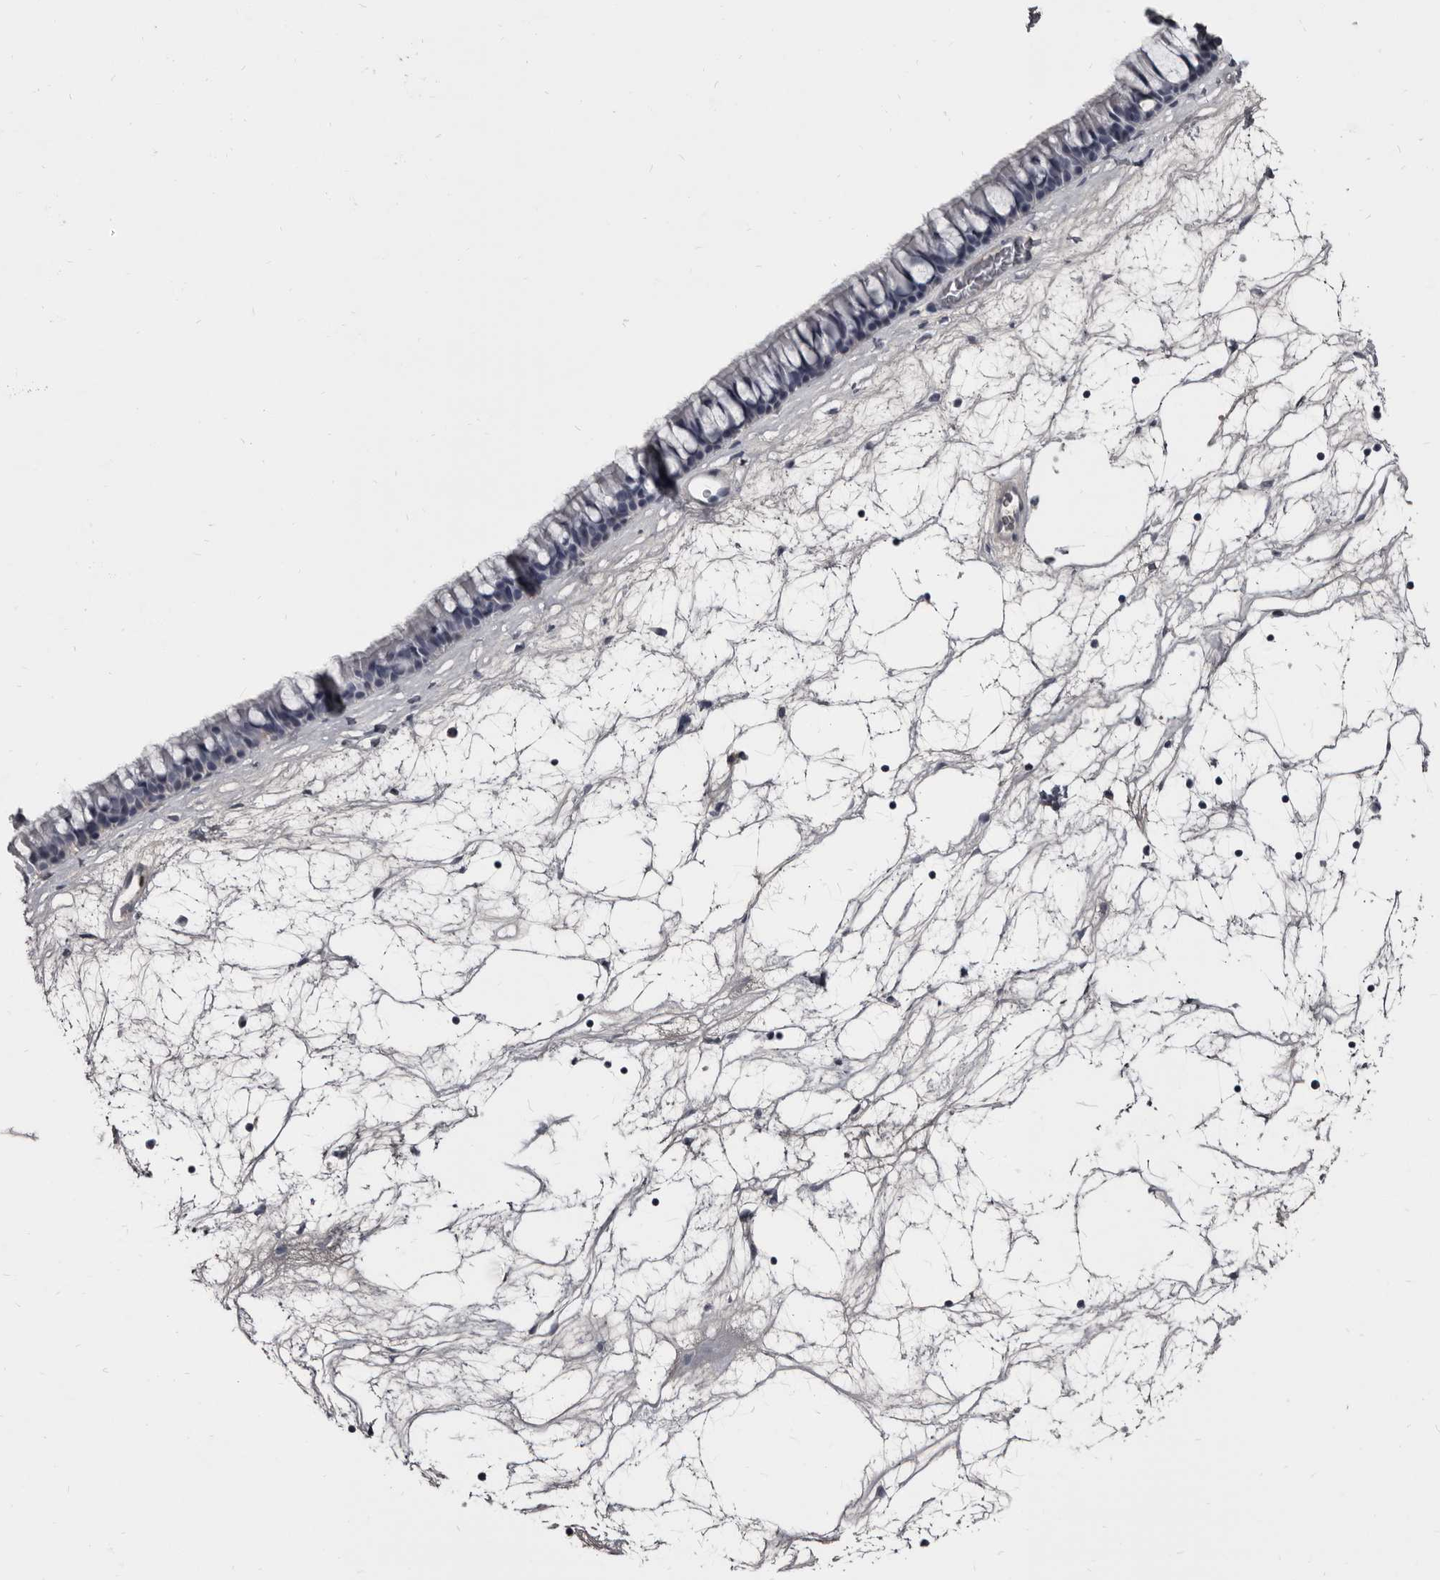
{"staining": {"intensity": "weak", "quantity": "<25%", "location": "cytoplasmic/membranous"}, "tissue": "nasopharynx", "cell_type": "Respiratory epithelial cells", "image_type": "normal", "snomed": [{"axis": "morphology", "description": "Normal tissue, NOS"}, {"axis": "topography", "description": "Nasopharynx"}], "caption": "Protein analysis of unremarkable nasopharynx reveals no significant staining in respiratory epithelial cells.", "gene": "GREB1", "patient": {"sex": "male", "age": 64}}